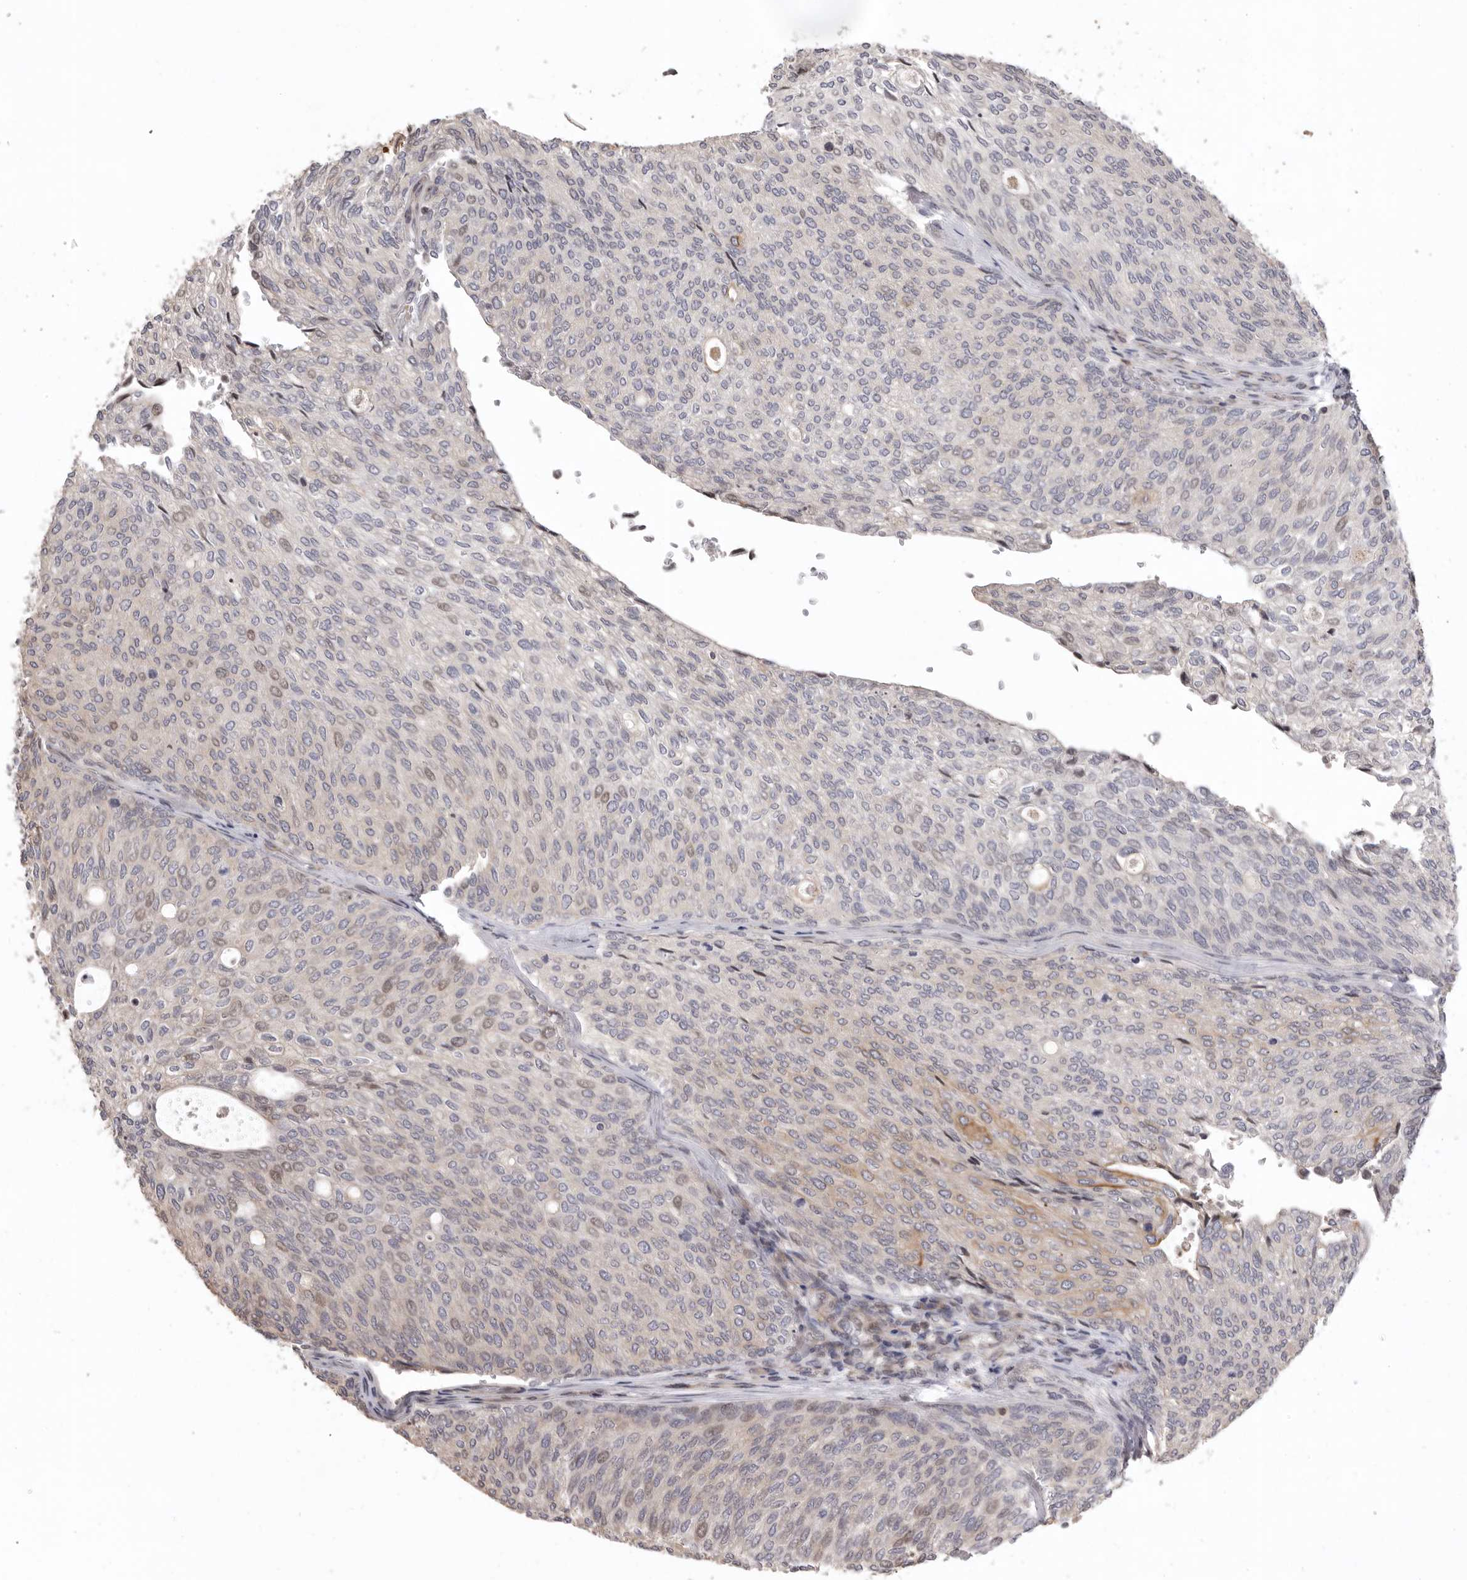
{"staining": {"intensity": "weak", "quantity": "<25%", "location": "cytoplasmic/membranous,nuclear"}, "tissue": "urothelial cancer", "cell_type": "Tumor cells", "image_type": "cancer", "snomed": [{"axis": "morphology", "description": "Urothelial carcinoma, Low grade"}, {"axis": "topography", "description": "Urinary bladder"}], "caption": "Tumor cells show no significant positivity in urothelial cancer.", "gene": "AZIN1", "patient": {"sex": "female", "age": 79}}